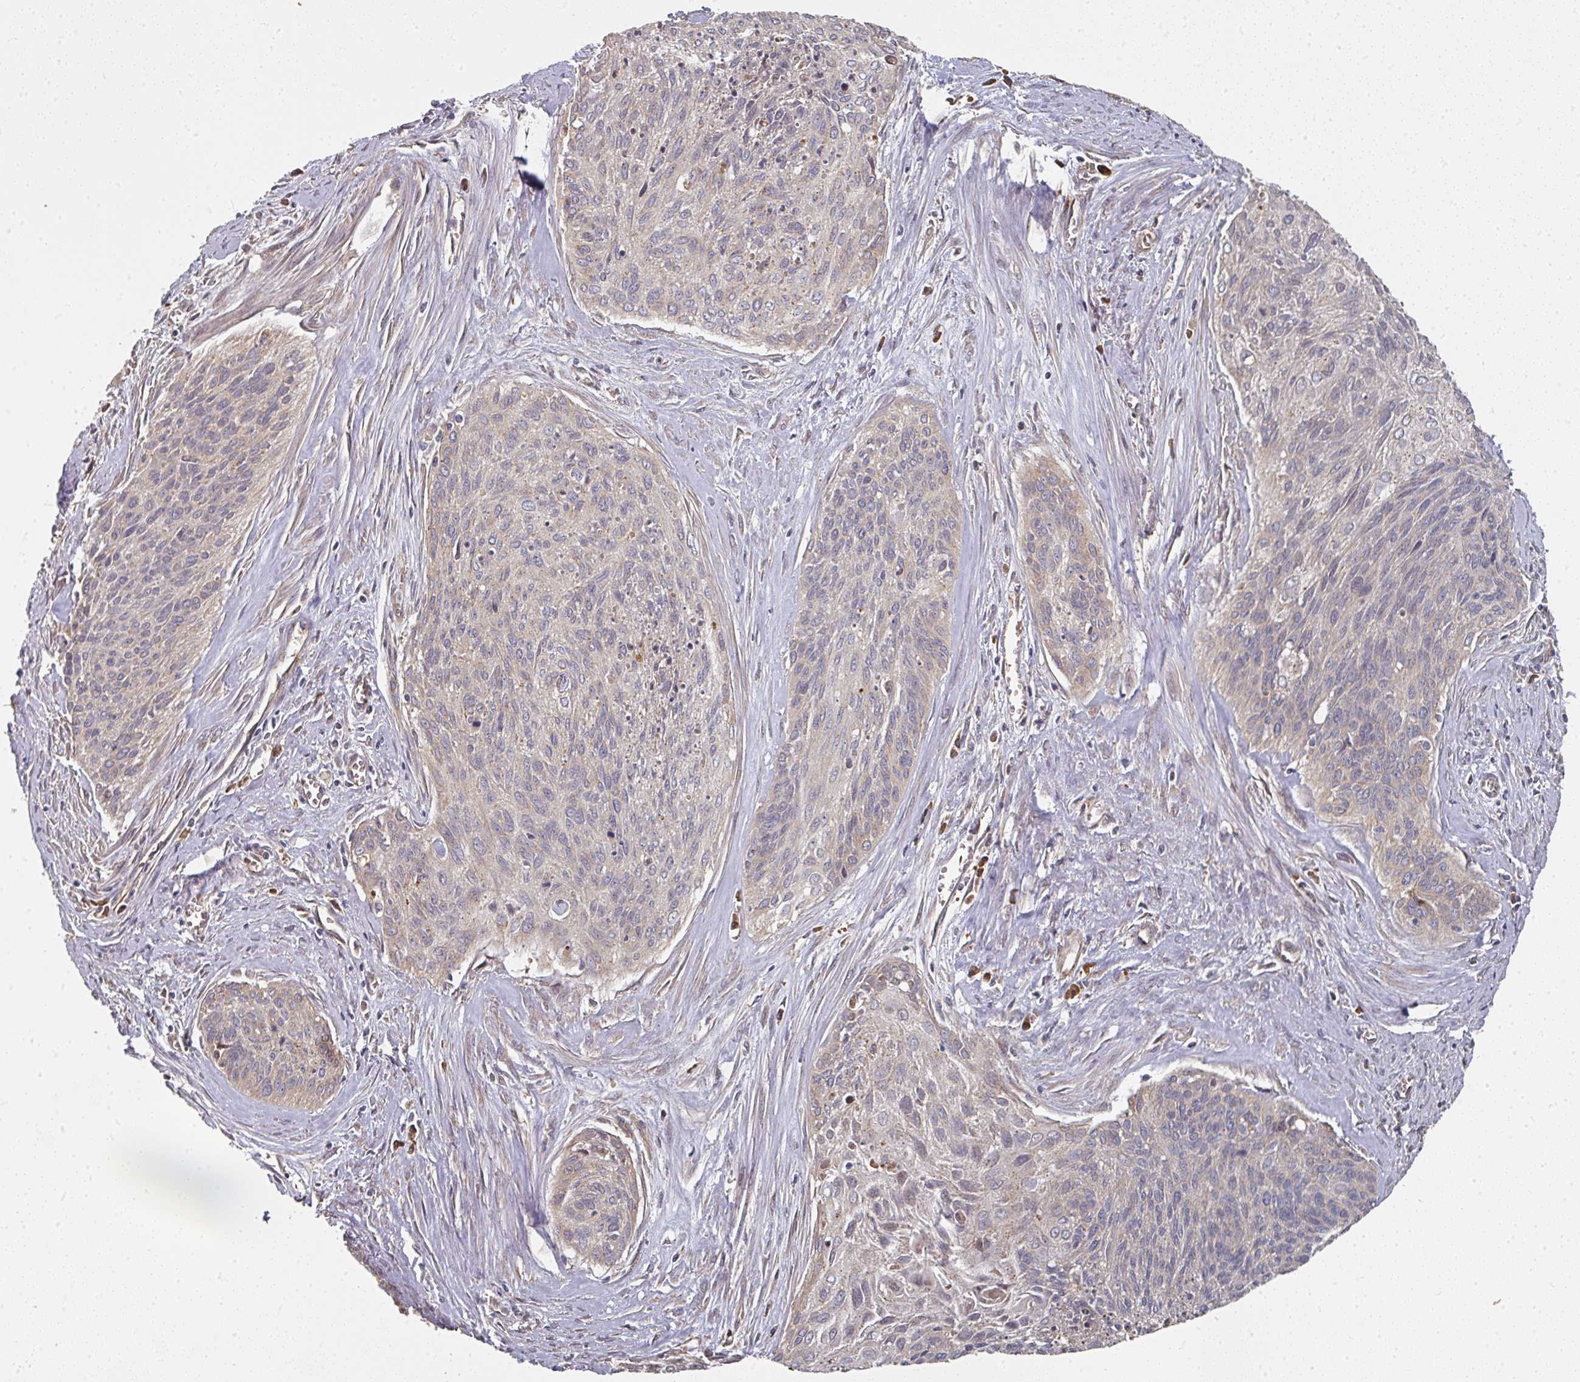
{"staining": {"intensity": "negative", "quantity": "none", "location": "none"}, "tissue": "cervical cancer", "cell_type": "Tumor cells", "image_type": "cancer", "snomed": [{"axis": "morphology", "description": "Squamous cell carcinoma, NOS"}, {"axis": "topography", "description": "Cervix"}], "caption": "This histopathology image is of cervical squamous cell carcinoma stained with immunohistochemistry (IHC) to label a protein in brown with the nuclei are counter-stained blue. There is no positivity in tumor cells.", "gene": "EDEM2", "patient": {"sex": "female", "age": 55}}